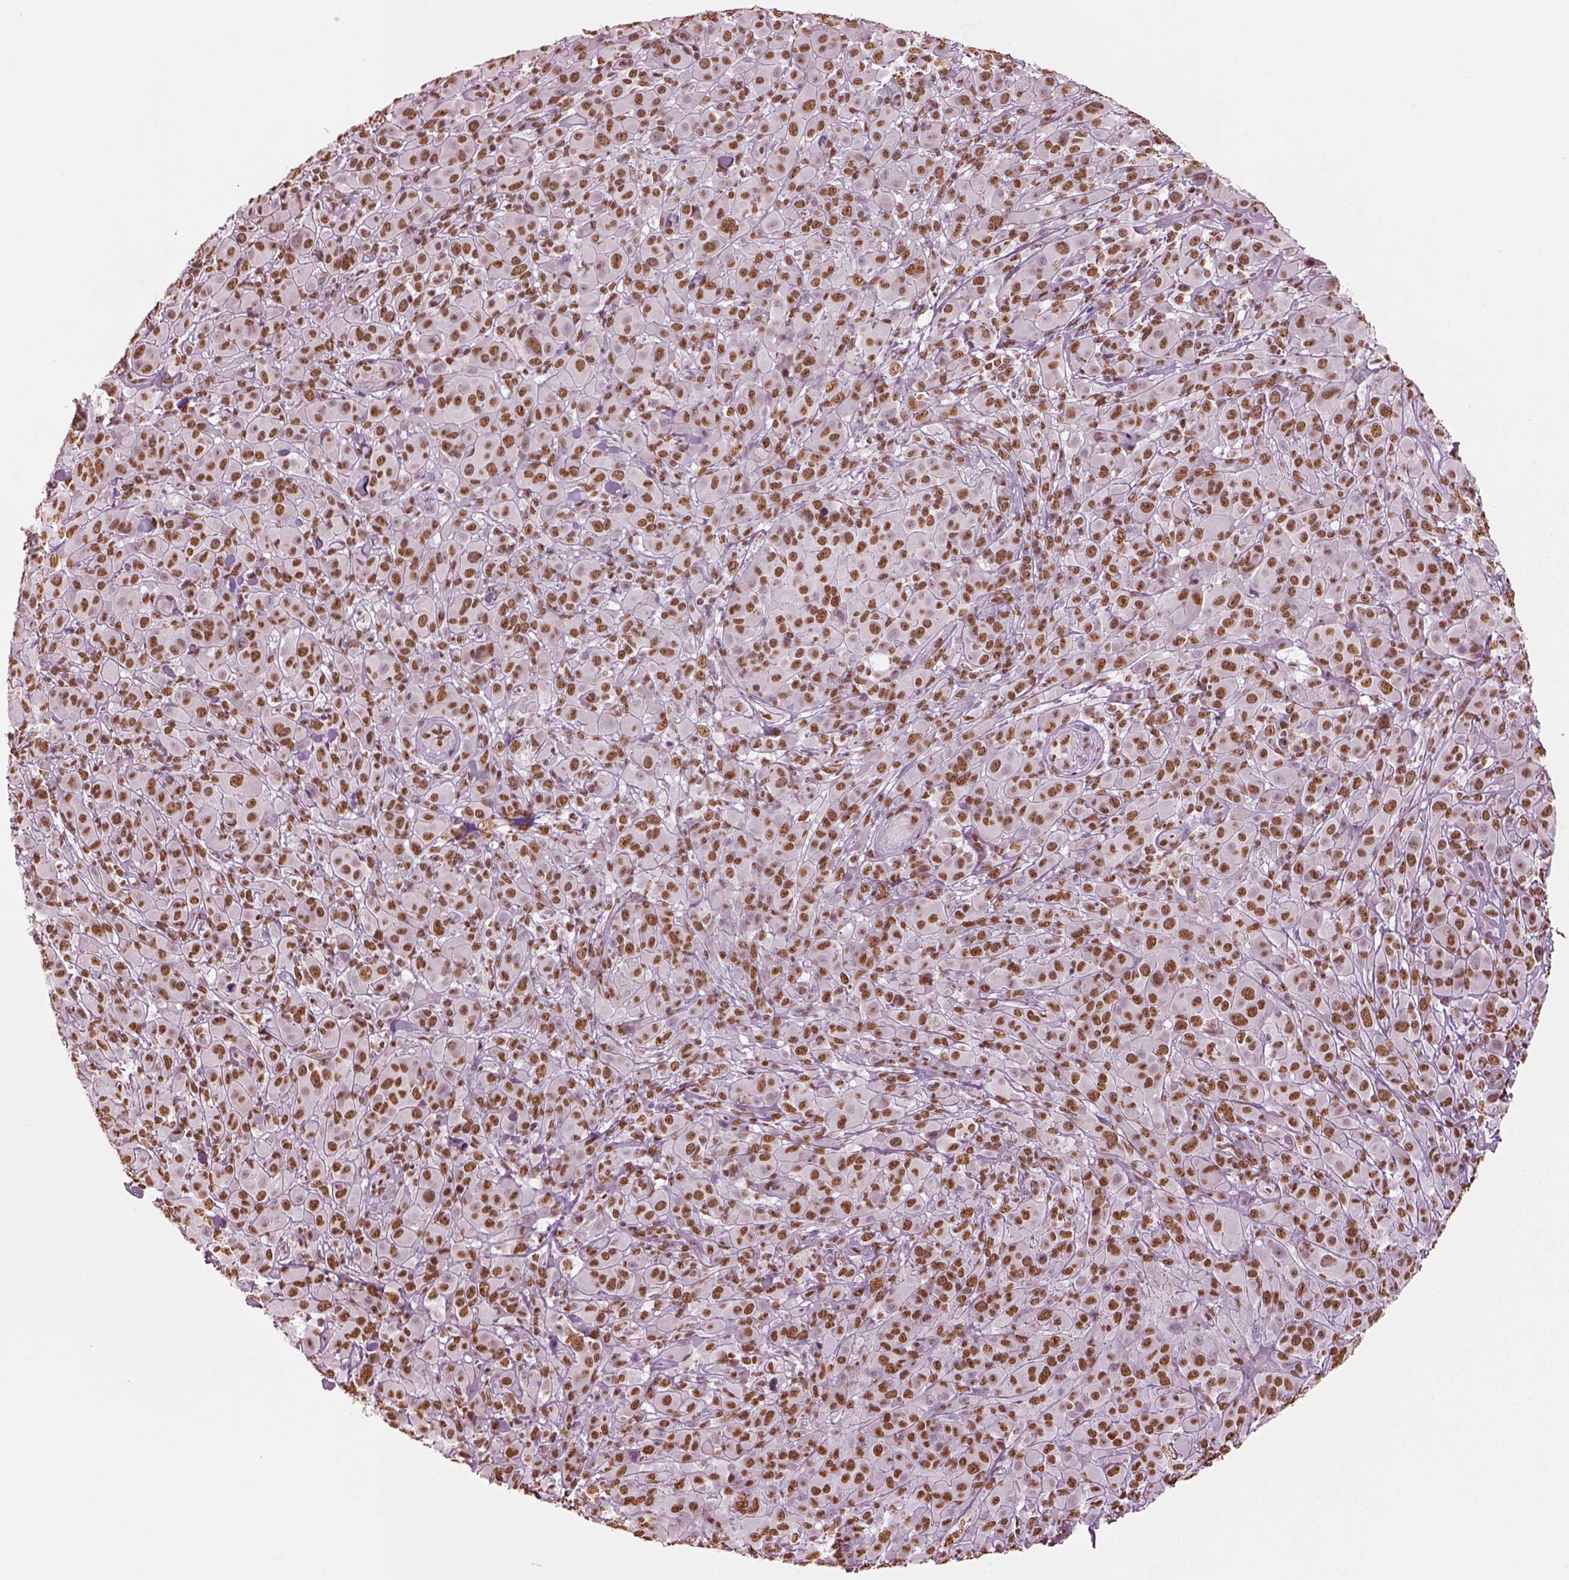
{"staining": {"intensity": "moderate", "quantity": ">75%", "location": "nuclear"}, "tissue": "melanoma", "cell_type": "Tumor cells", "image_type": "cancer", "snomed": [{"axis": "morphology", "description": "Malignant melanoma, NOS"}, {"axis": "topography", "description": "Skin"}], "caption": "Immunohistochemistry (IHC) image of neoplastic tissue: malignant melanoma stained using immunohistochemistry exhibits medium levels of moderate protein expression localized specifically in the nuclear of tumor cells, appearing as a nuclear brown color.", "gene": "DDX3X", "patient": {"sex": "female", "age": 87}}